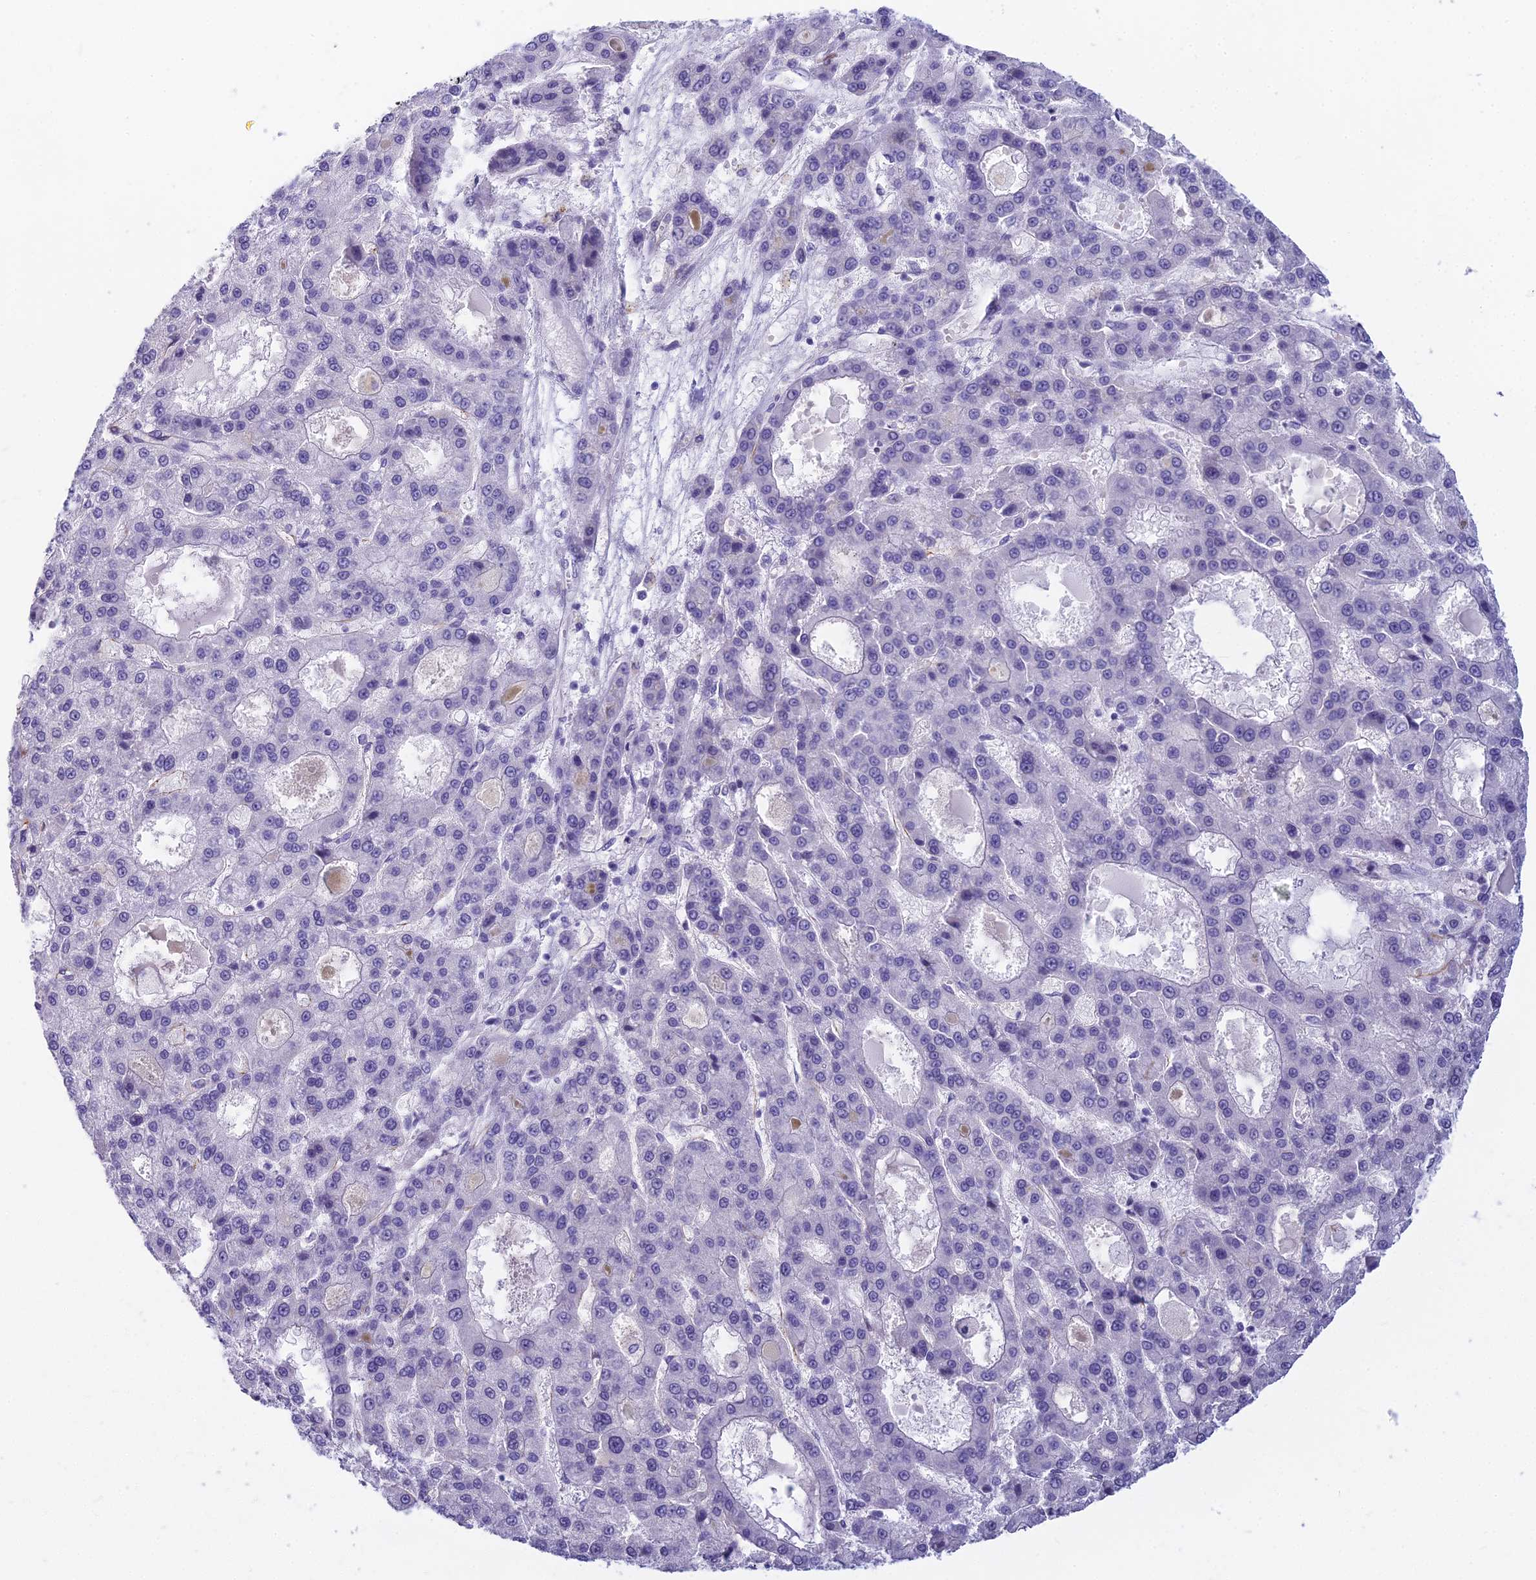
{"staining": {"intensity": "negative", "quantity": "none", "location": "none"}, "tissue": "liver cancer", "cell_type": "Tumor cells", "image_type": "cancer", "snomed": [{"axis": "morphology", "description": "Carcinoma, Hepatocellular, NOS"}, {"axis": "topography", "description": "Liver"}], "caption": "Immunohistochemical staining of human liver cancer (hepatocellular carcinoma) reveals no significant positivity in tumor cells. Brightfield microscopy of immunohistochemistry stained with DAB (3,3'-diaminobenzidine) (brown) and hematoxylin (blue), captured at high magnification.", "gene": "EVI2A", "patient": {"sex": "male", "age": 70}}